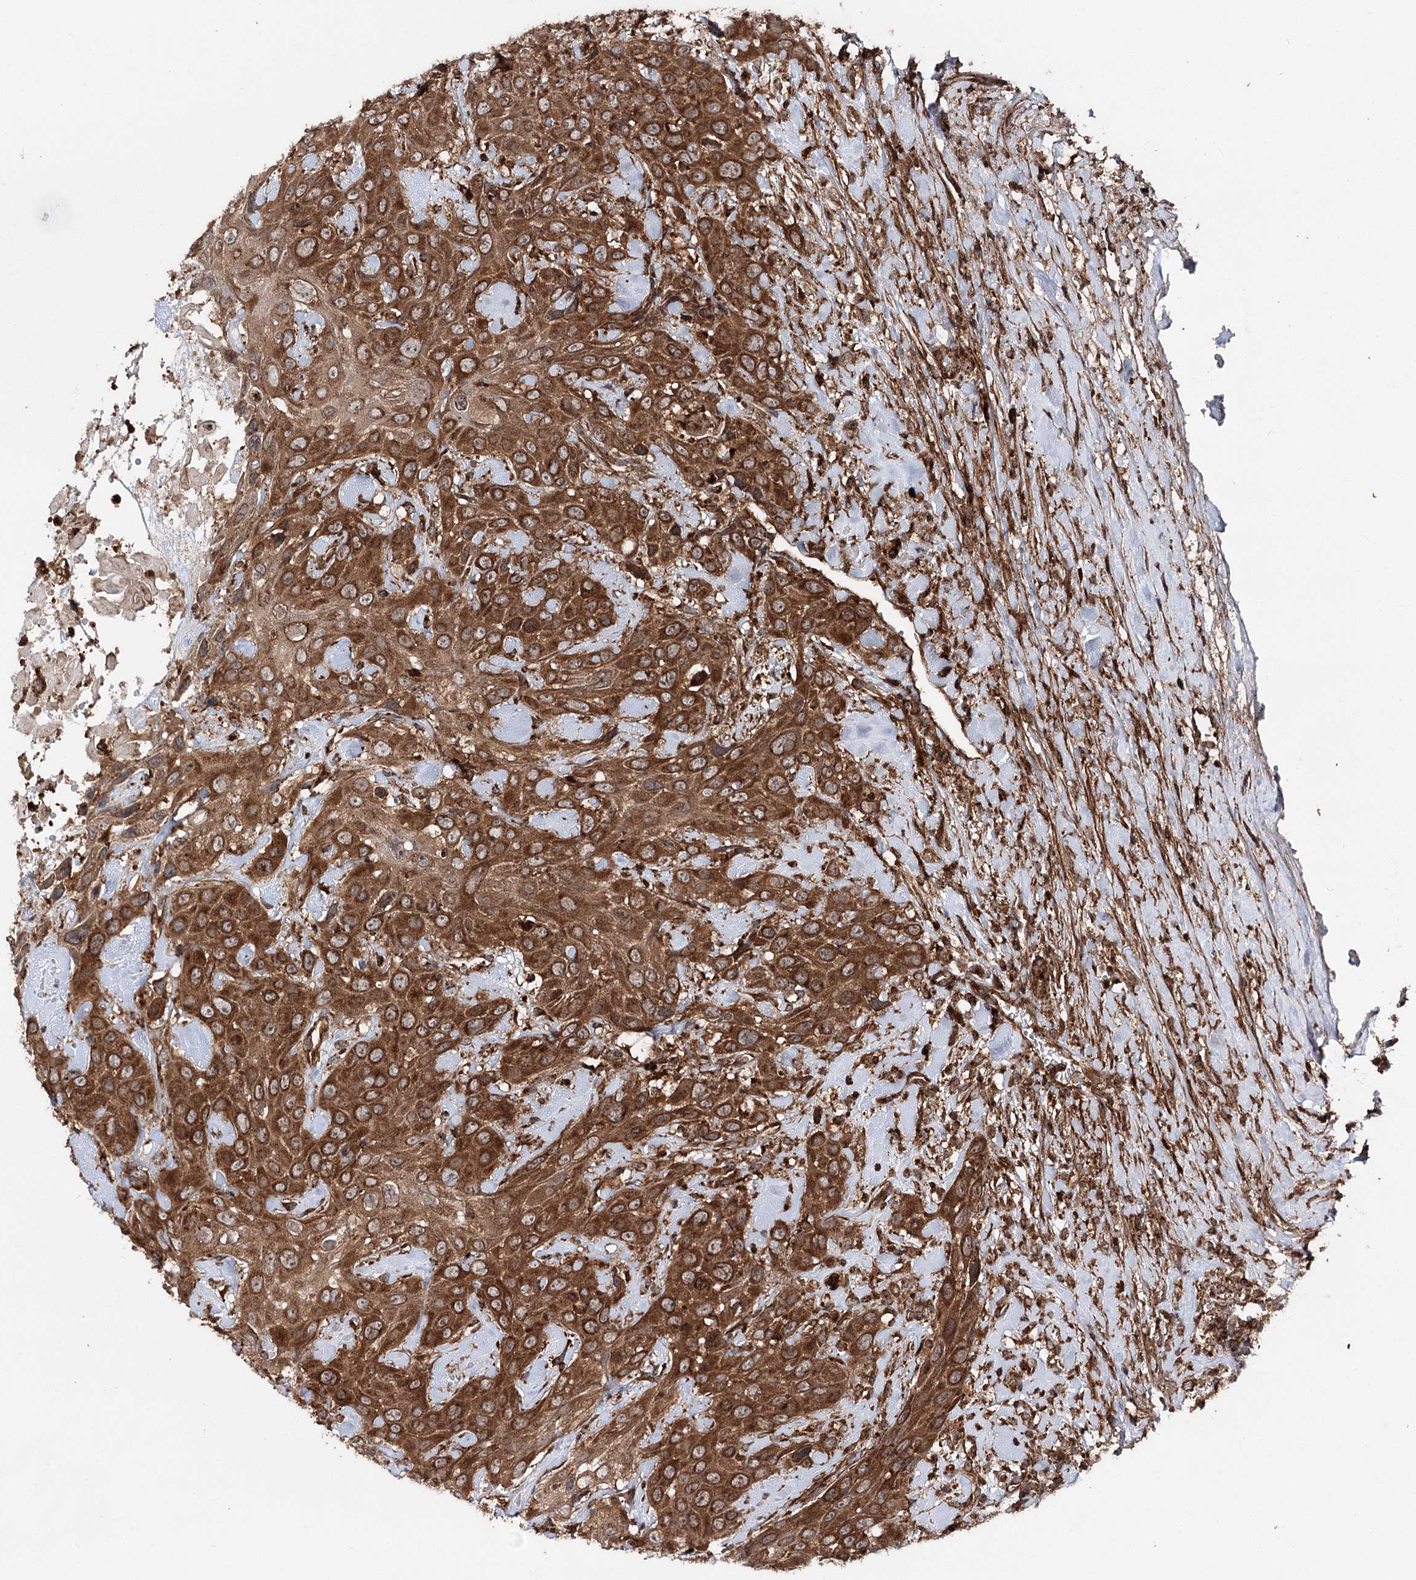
{"staining": {"intensity": "strong", "quantity": ">75%", "location": "cytoplasmic/membranous"}, "tissue": "head and neck cancer", "cell_type": "Tumor cells", "image_type": "cancer", "snomed": [{"axis": "morphology", "description": "Squamous cell carcinoma, NOS"}, {"axis": "topography", "description": "Head-Neck"}], "caption": "High-power microscopy captured an IHC photomicrograph of squamous cell carcinoma (head and neck), revealing strong cytoplasmic/membranous expression in approximately >75% of tumor cells.", "gene": "FGFR1OP2", "patient": {"sex": "male", "age": 81}}